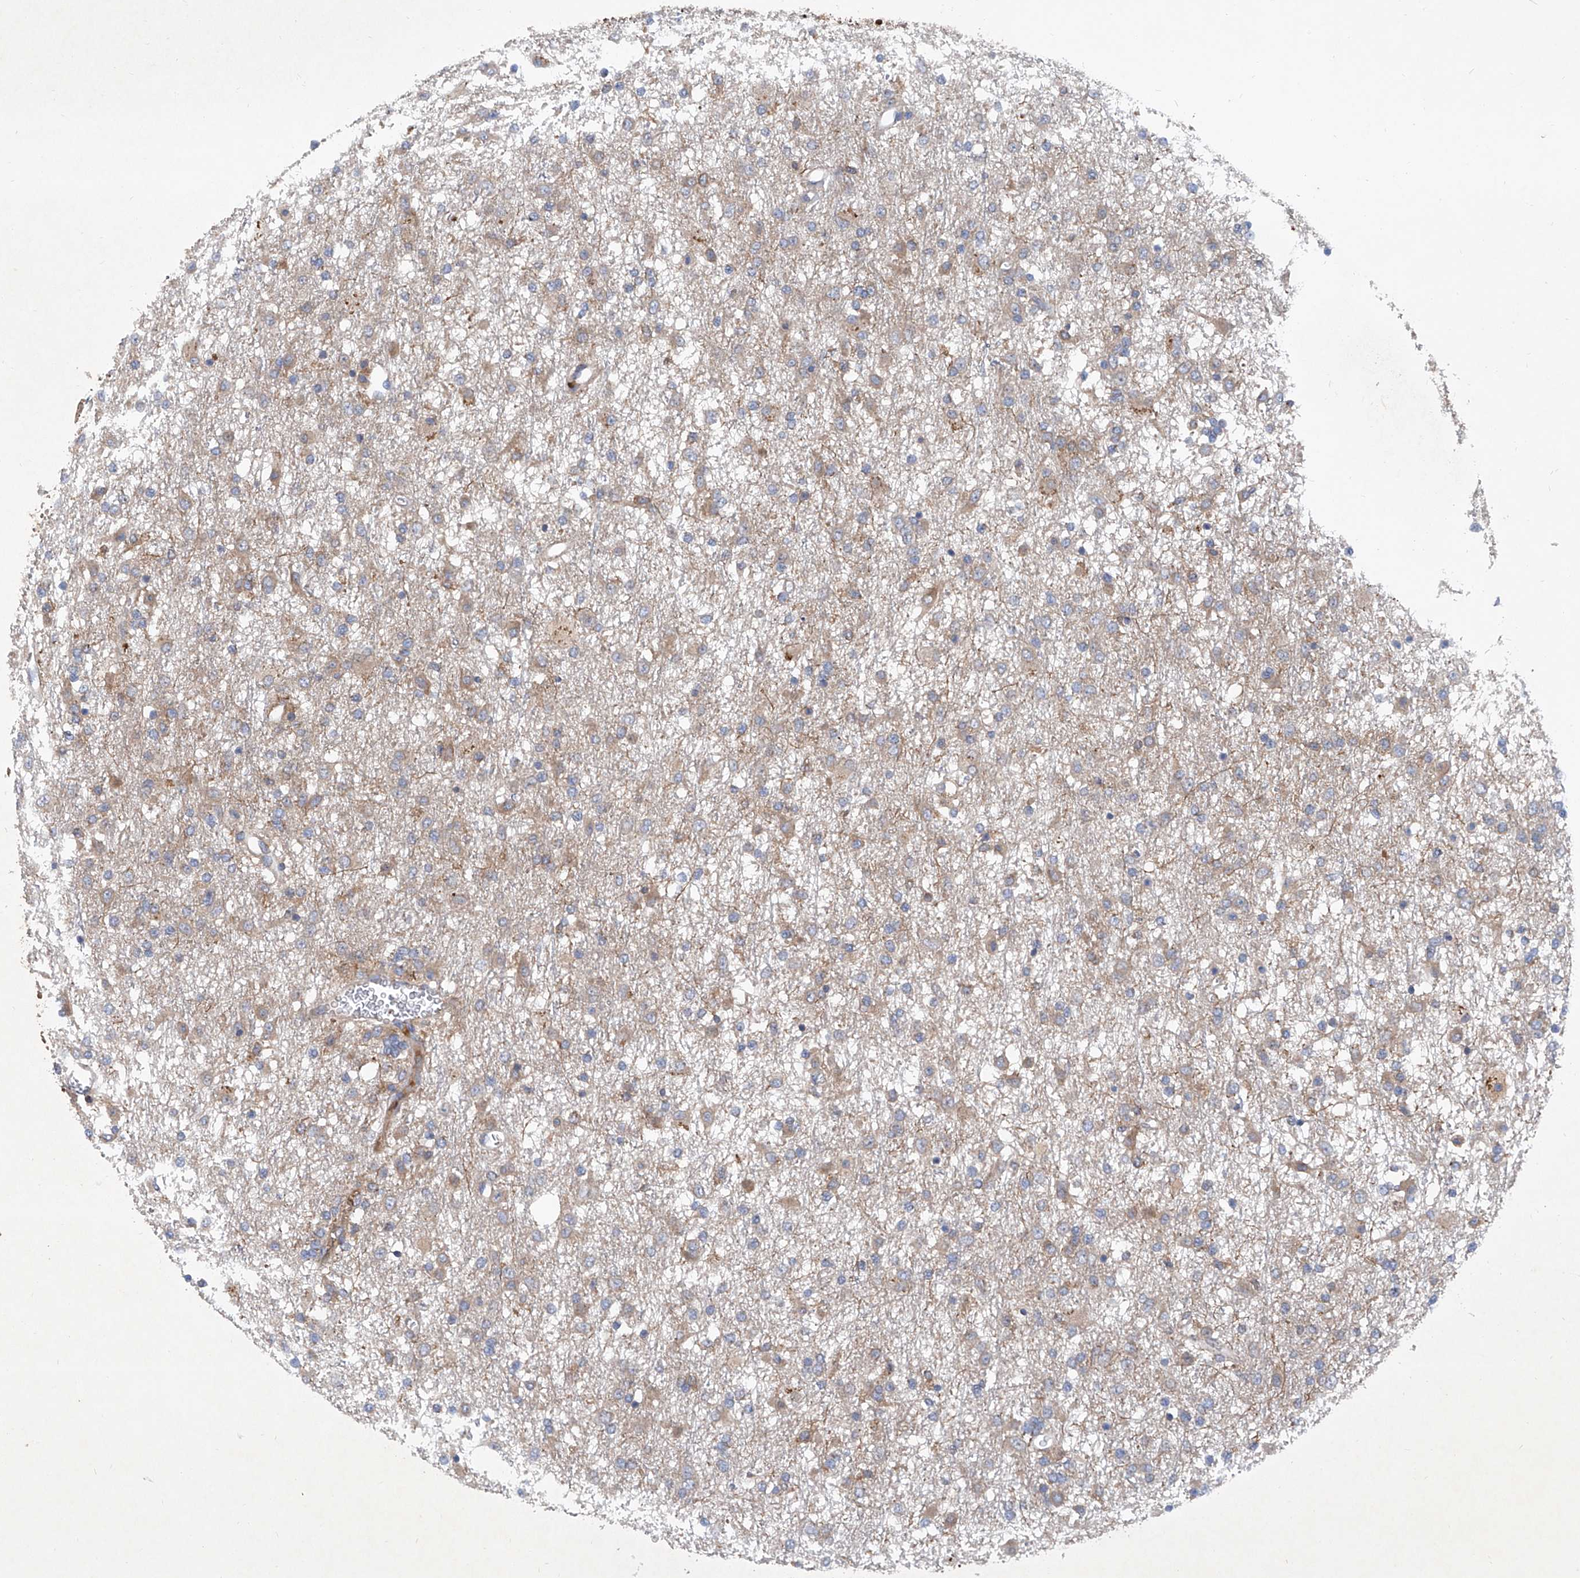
{"staining": {"intensity": "weak", "quantity": ">75%", "location": "cytoplasmic/membranous"}, "tissue": "glioma", "cell_type": "Tumor cells", "image_type": "cancer", "snomed": [{"axis": "morphology", "description": "Glioma, malignant, Low grade"}, {"axis": "topography", "description": "Brain"}], "caption": "This is a photomicrograph of immunohistochemistry staining of glioma, which shows weak staining in the cytoplasmic/membranous of tumor cells.", "gene": "ASCC3", "patient": {"sex": "male", "age": 65}}